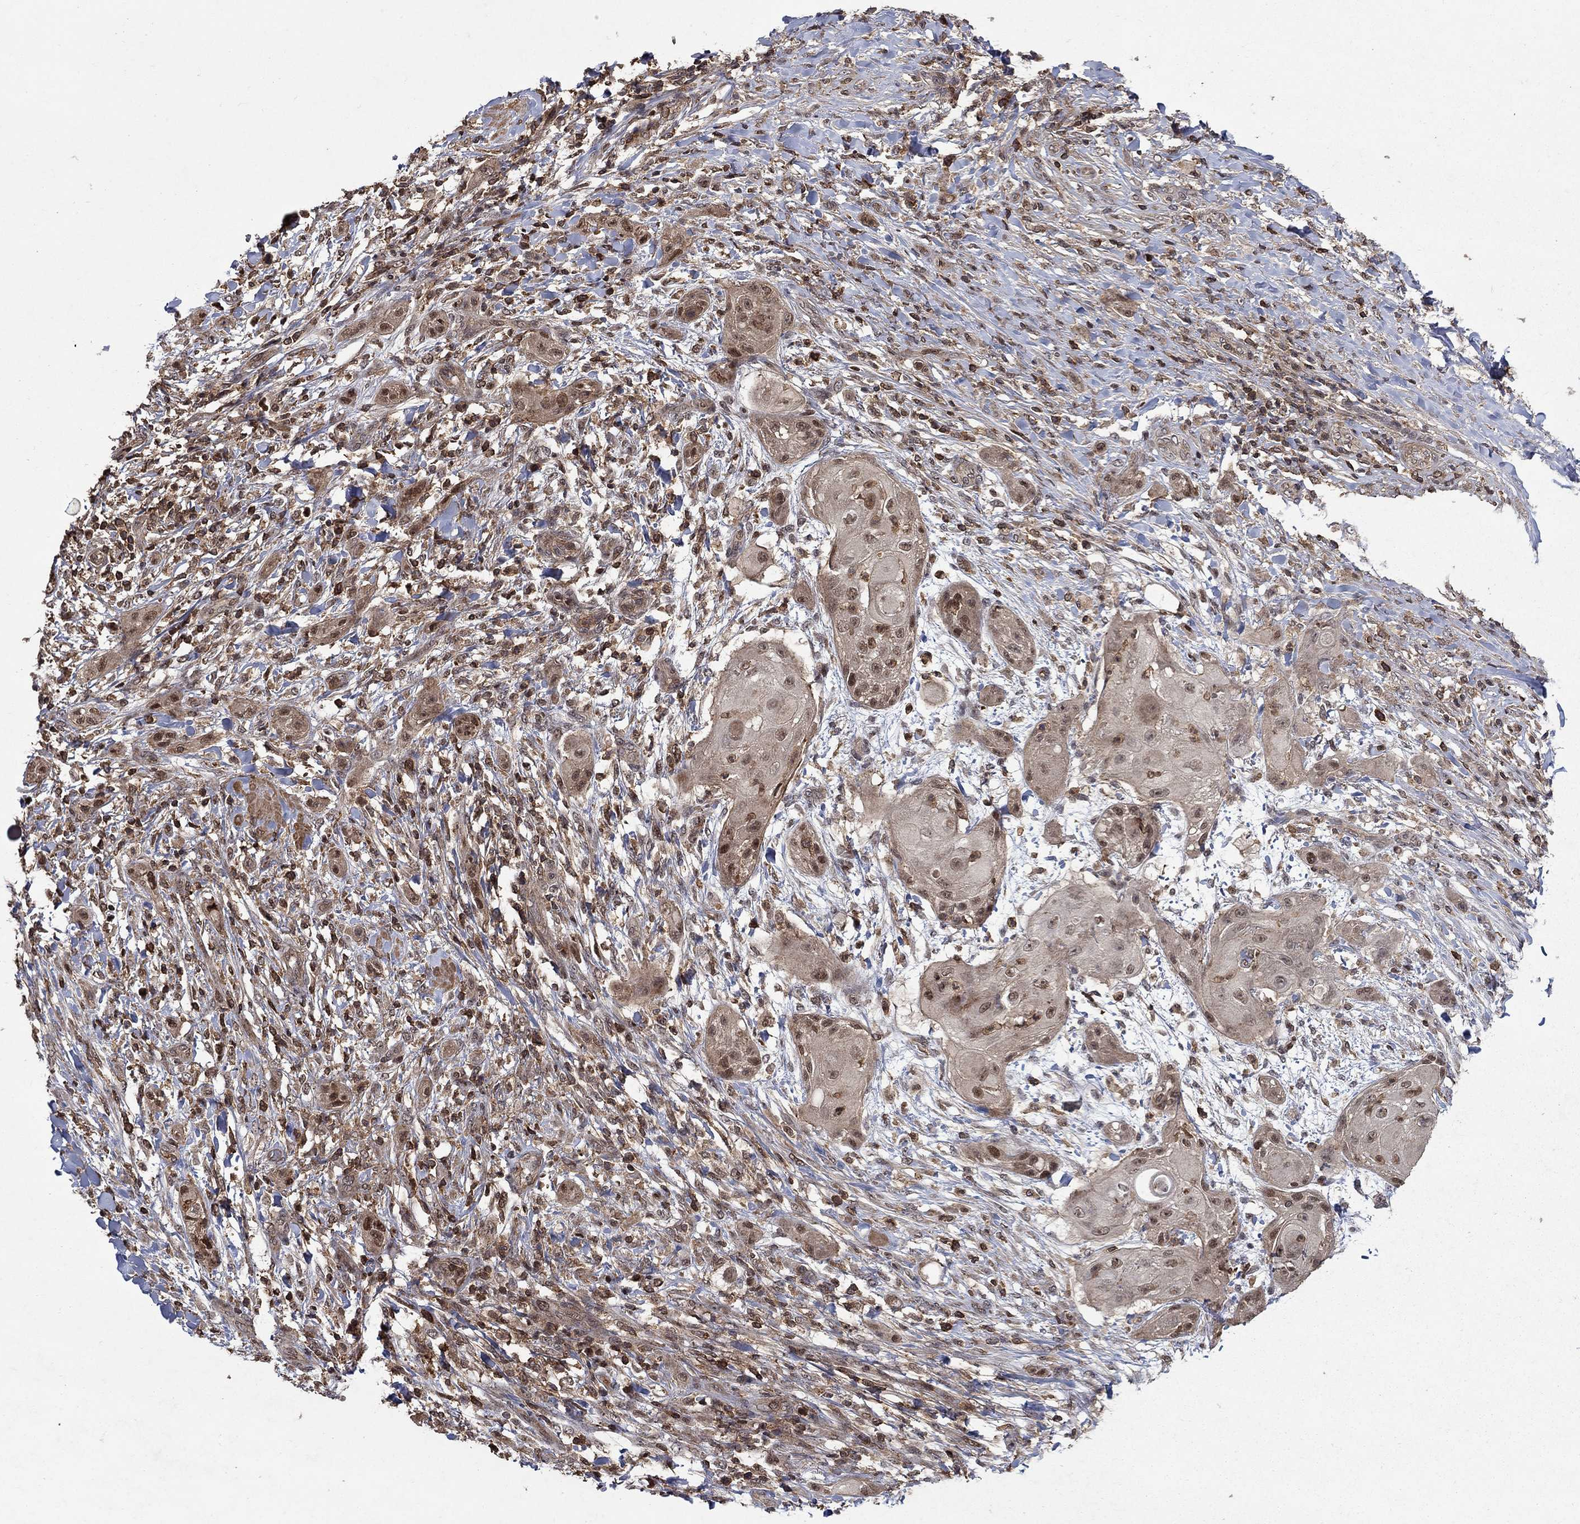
{"staining": {"intensity": "moderate", "quantity": ">75%", "location": "nuclear"}, "tissue": "skin cancer", "cell_type": "Tumor cells", "image_type": "cancer", "snomed": [{"axis": "morphology", "description": "Squamous cell carcinoma, NOS"}, {"axis": "topography", "description": "Skin"}], "caption": "A micrograph of human skin cancer (squamous cell carcinoma) stained for a protein displays moderate nuclear brown staining in tumor cells.", "gene": "CCDC66", "patient": {"sex": "male", "age": 62}}